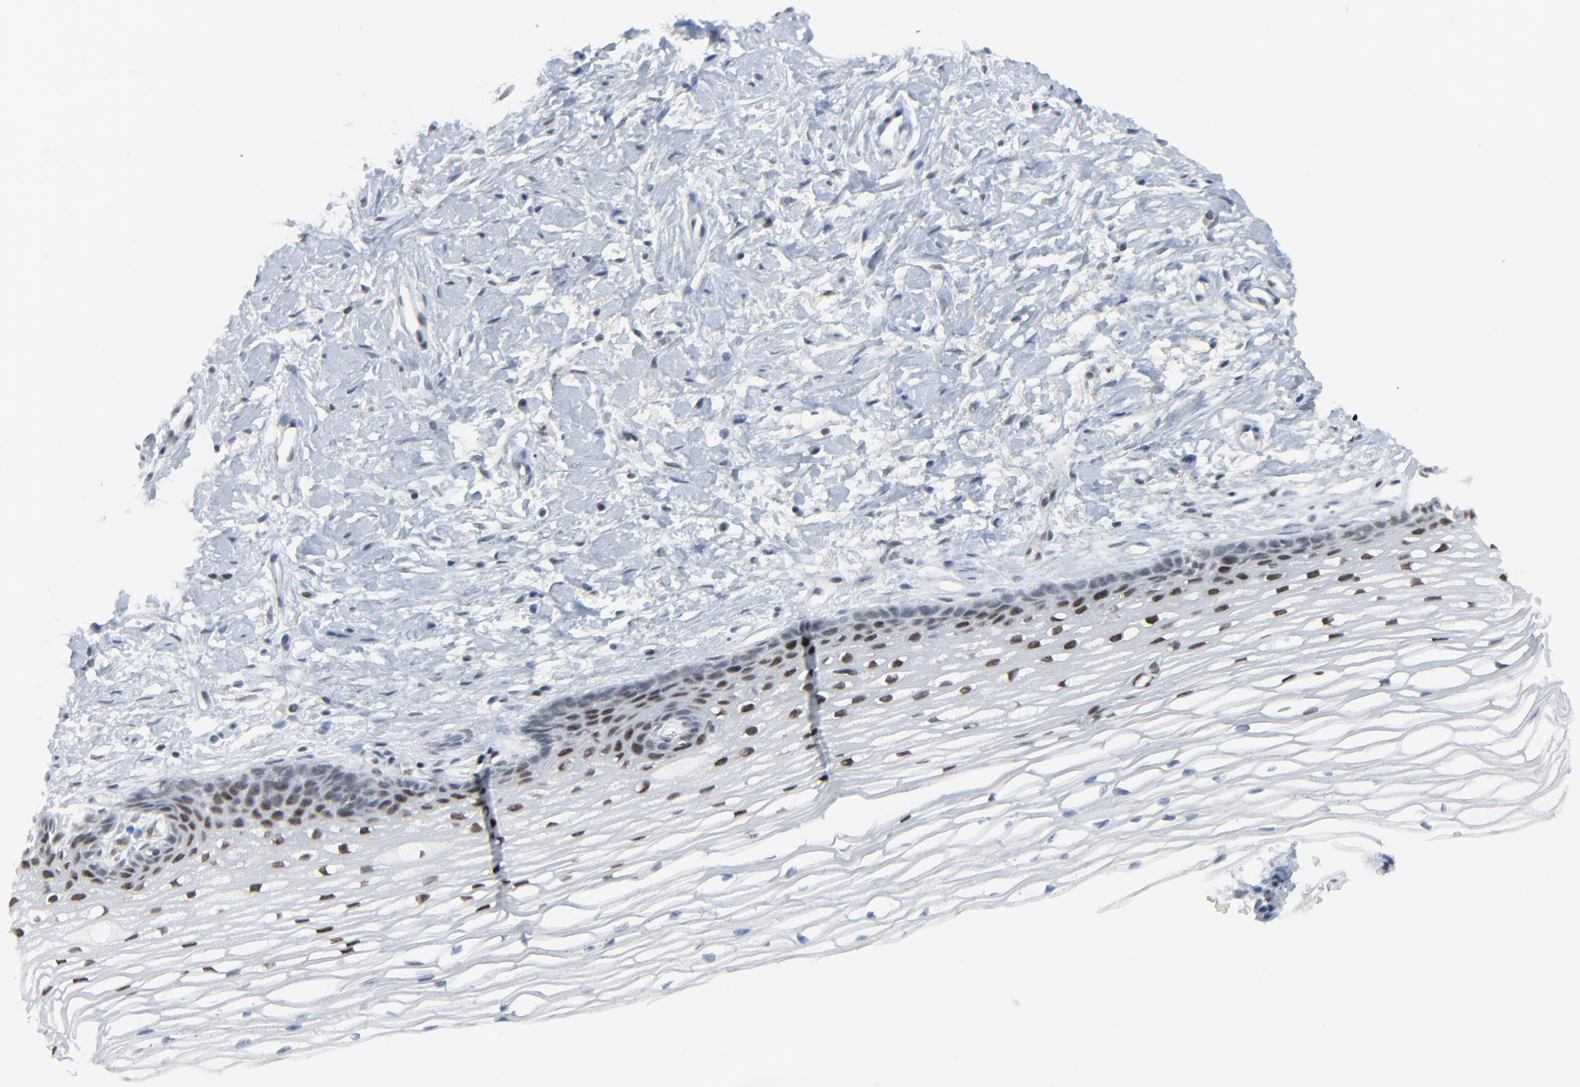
{"staining": {"intensity": "moderate", "quantity": ">75%", "location": "nuclear"}, "tissue": "cervix", "cell_type": "Glandular cells", "image_type": "normal", "snomed": [{"axis": "morphology", "description": "Normal tissue, NOS"}, {"axis": "topography", "description": "Cervix"}], "caption": "This photomicrograph shows immunohistochemistry (IHC) staining of unremarkable human cervix, with medium moderate nuclear staining in approximately >75% of glandular cells.", "gene": "FBXO28", "patient": {"sex": "female", "age": 77}}